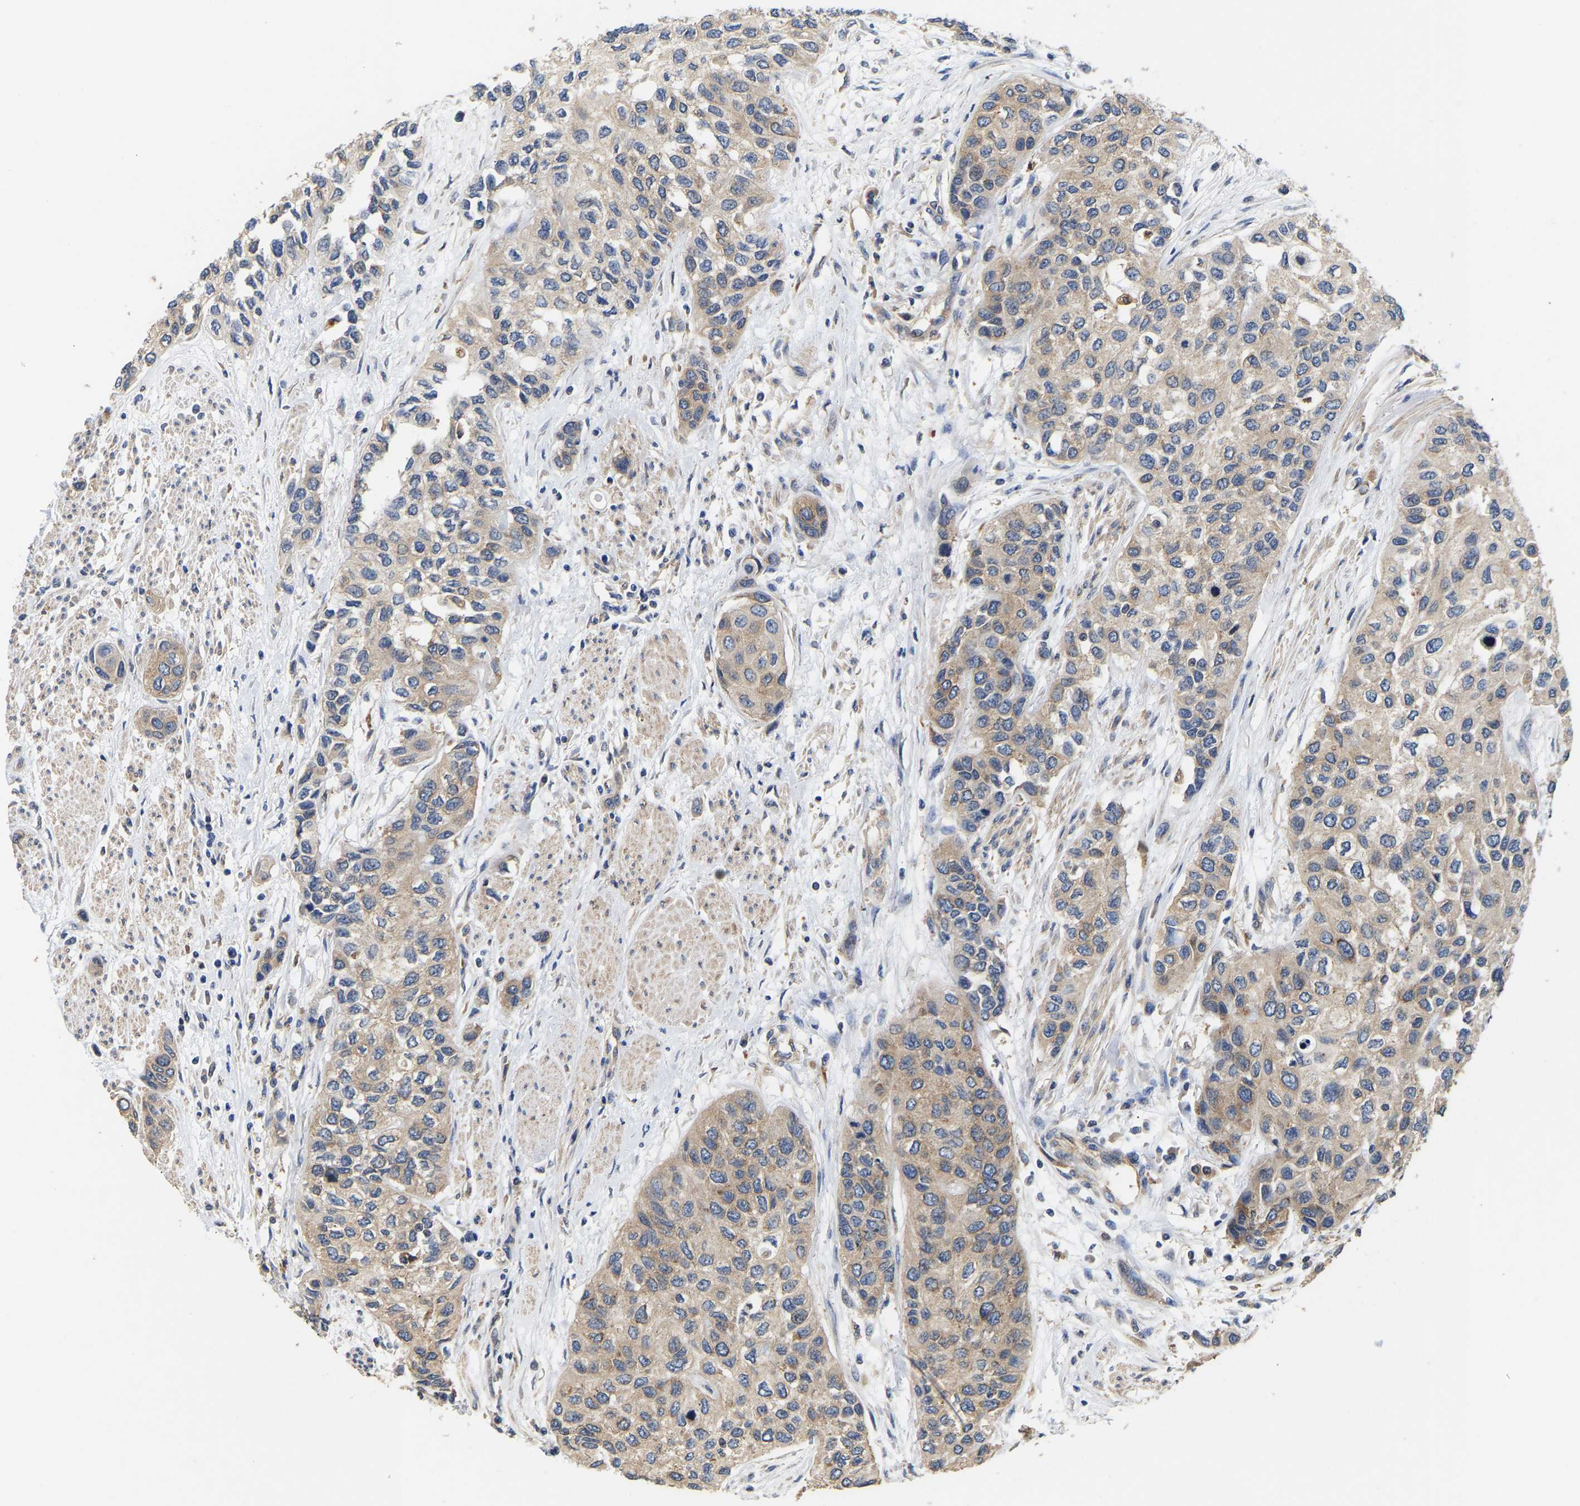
{"staining": {"intensity": "weak", "quantity": ">75%", "location": "cytoplasmic/membranous"}, "tissue": "urothelial cancer", "cell_type": "Tumor cells", "image_type": "cancer", "snomed": [{"axis": "morphology", "description": "Urothelial carcinoma, High grade"}, {"axis": "topography", "description": "Urinary bladder"}], "caption": "Urothelial cancer was stained to show a protein in brown. There is low levels of weak cytoplasmic/membranous staining in approximately >75% of tumor cells.", "gene": "AIMP2", "patient": {"sex": "female", "age": 56}}